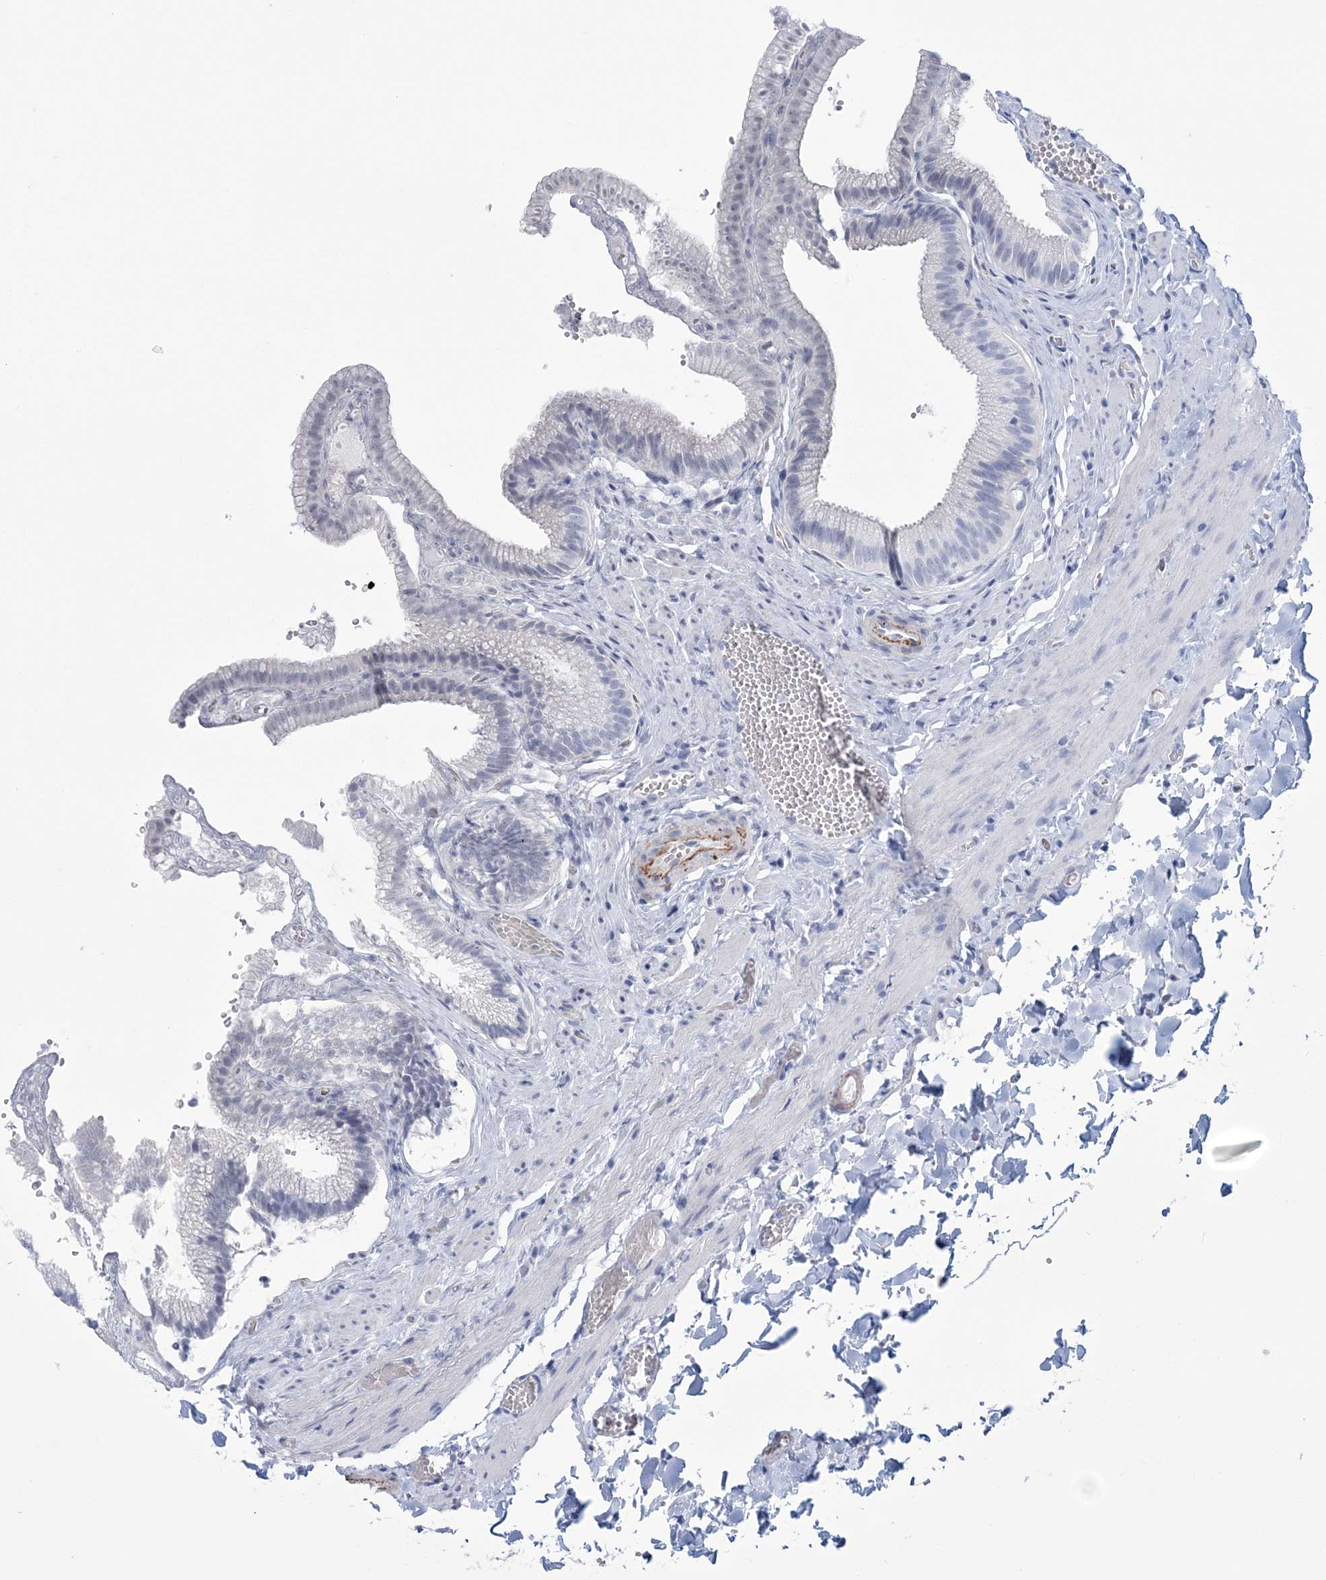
{"staining": {"intensity": "negative", "quantity": "none", "location": "none"}, "tissue": "gallbladder", "cell_type": "Glandular cells", "image_type": "normal", "snomed": [{"axis": "morphology", "description": "Normal tissue, NOS"}, {"axis": "topography", "description": "Gallbladder"}], "caption": "High power microscopy image of an IHC micrograph of unremarkable gallbladder, revealing no significant positivity in glandular cells. (Stains: DAB immunohistochemistry (IHC) with hematoxylin counter stain, Microscopy: brightfield microscopy at high magnification).", "gene": "DPCD", "patient": {"sex": "male", "age": 38}}